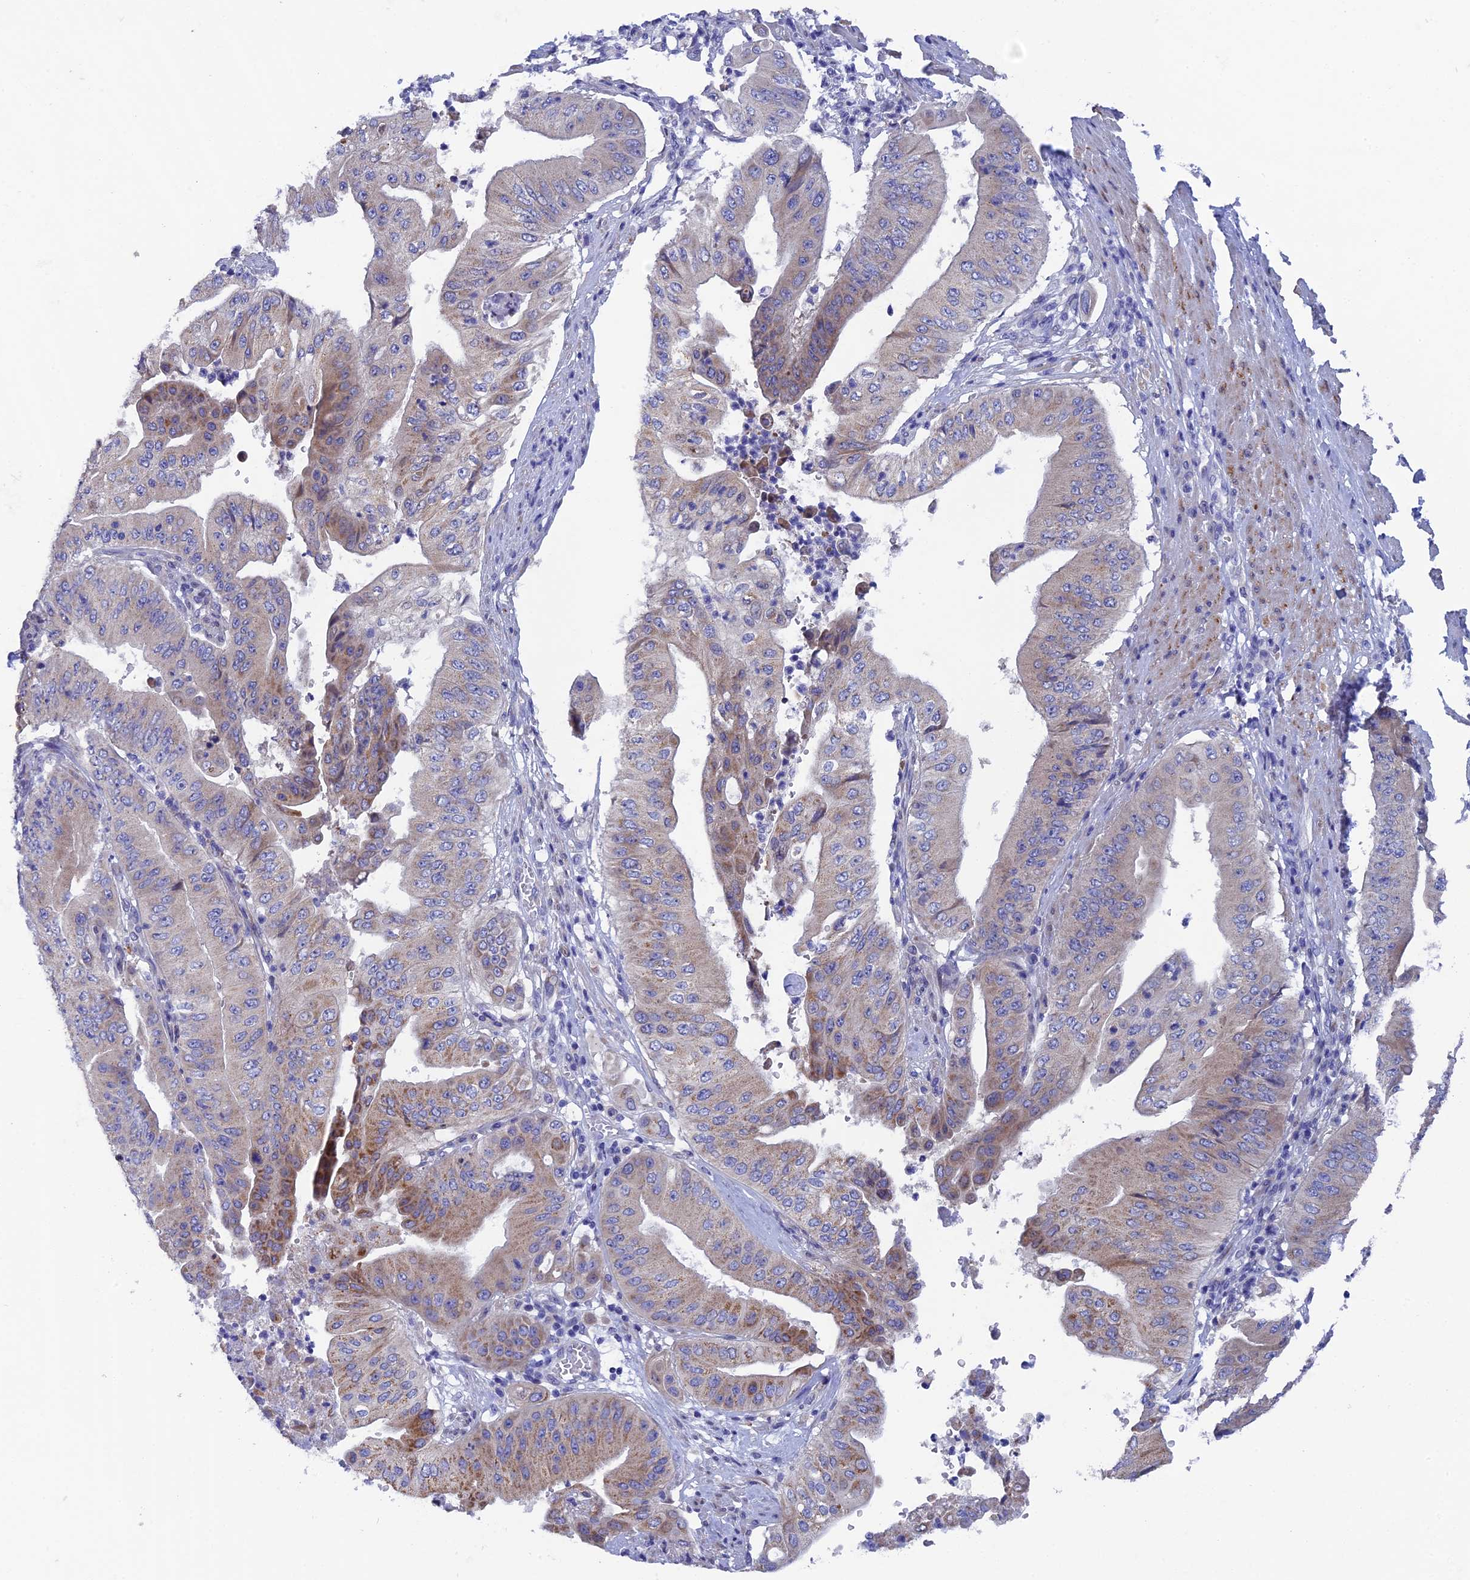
{"staining": {"intensity": "moderate", "quantity": "25%-75%", "location": "cytoplasmic/membranous"}, "tissue": "pancreatic cancer", "cell_type": "Tumor cells", "image_type": "cancer", "snomed": [{"axis": "morphology", "description": "Adenocarcinoma, NOS"}, {"axis": "topography", "description": "Pancreas"}], "caption": "This micrograph shows pancreatic cancer stained with immunohistochemistry (IHC) to label a protein in brown. The cytoplasmic/membranous of tumor cells show moderate positivity for the protein. Nuclei are counter-stained blue.", "gene": "AK4", "patient": {"sex": "female", "age": 77}}